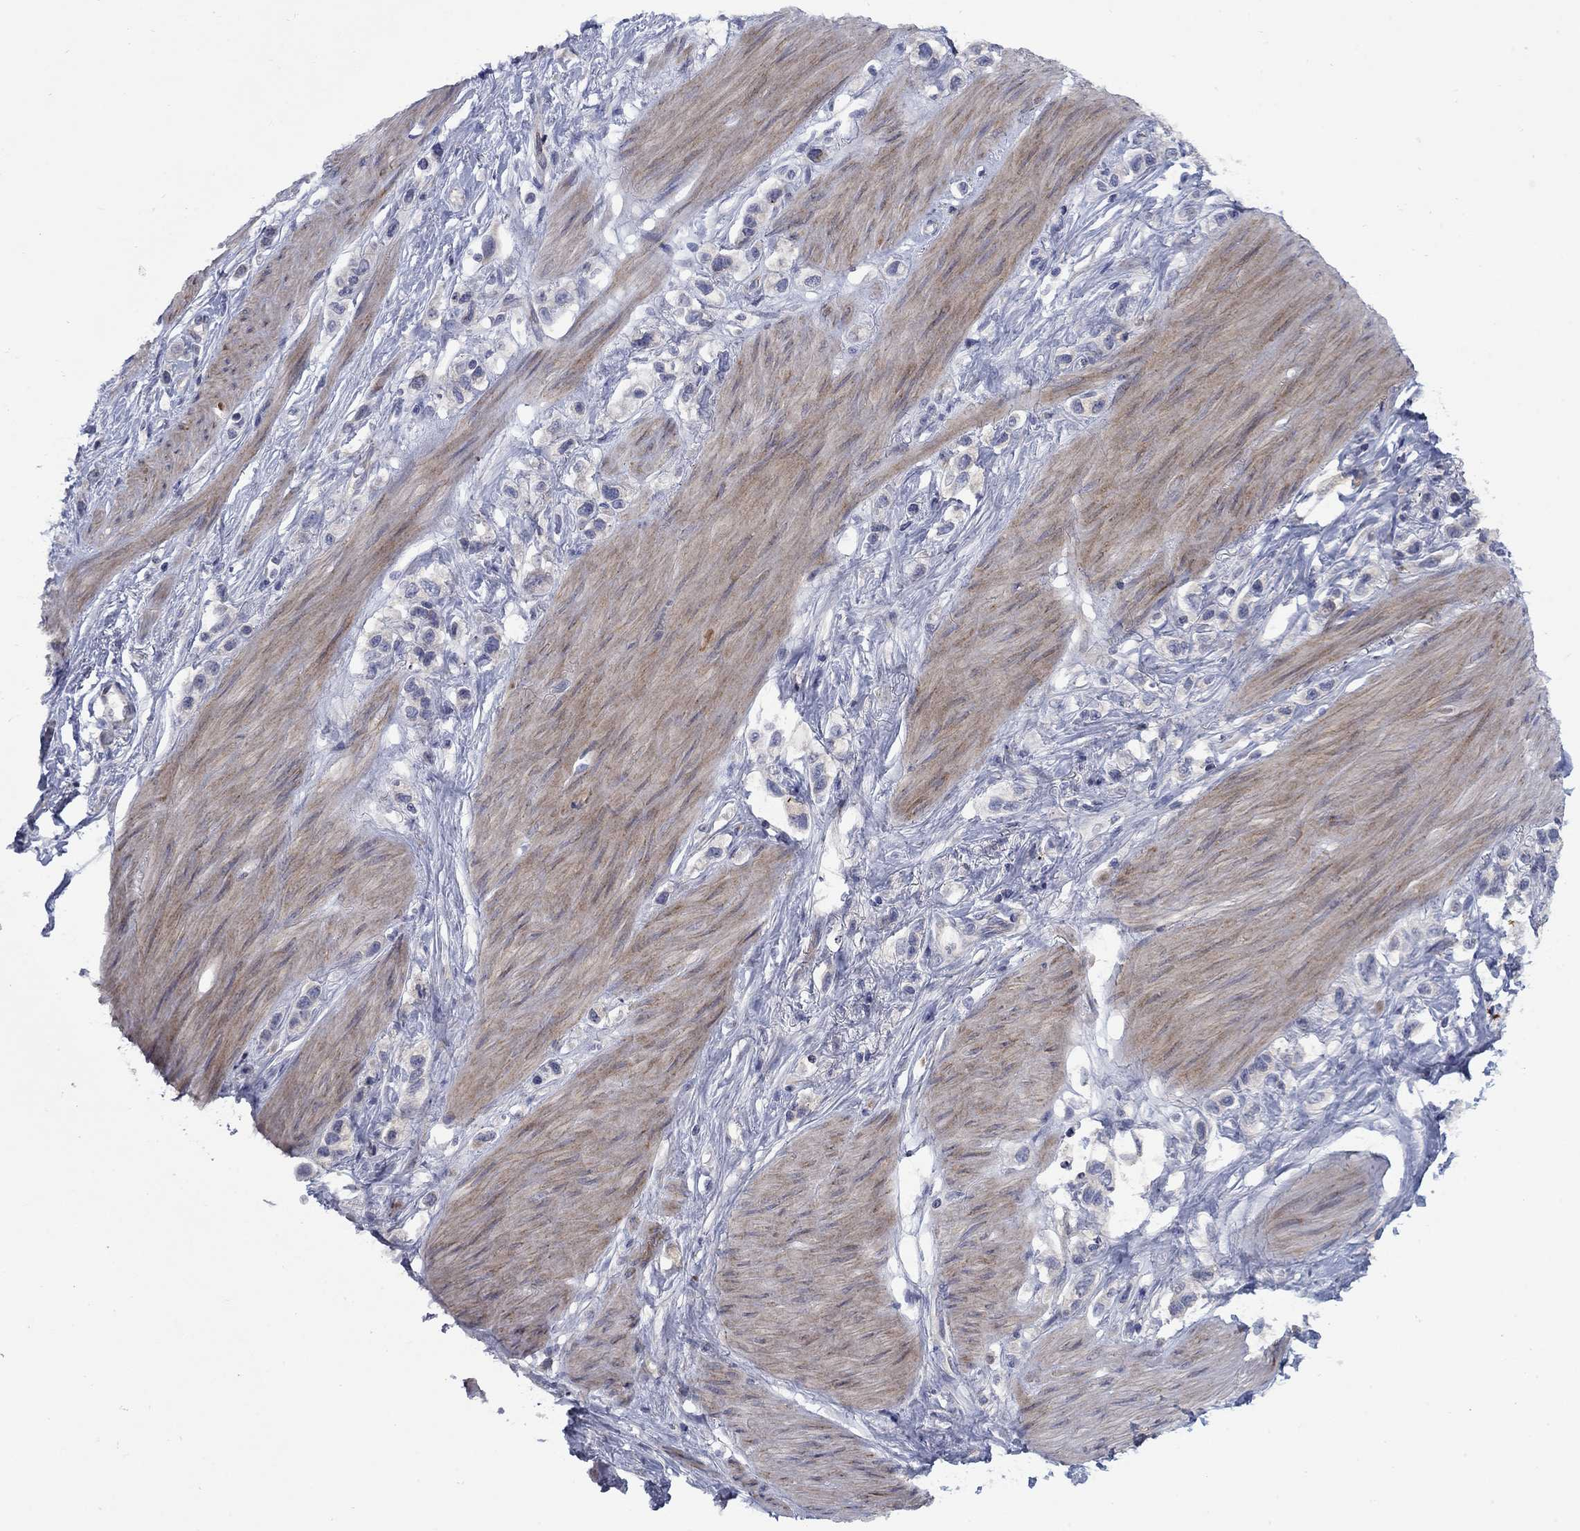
{"staining": {"intensity": "negative", "quantity": "none", "location": "none"}, "tissue": "stomach cancer", "cell_type": "Tumor cells", "image_type": "cancer", "snomed": [{"axis": "morphology", "description": "Normal tissue, NOS"}, {"axis": "morphology", "description": "Adenocarcinoma, NOS"}, {"axis": "morphology", "description": "Adenocarcinoma, High grade"}, {"axis": "topography", "description": "Stomach, upper"}, {"axis": "topography", "description": "Stomach"}], "caption": "Histopathology image shows no significant protein expression in tumor cells of adenocarcinoma (high-grade) (stomach). (Immunohistochemistry, brightfield microscopy, high magnification).", "gene": "FXR1", "patient": {"sex": "female", "age": 65}}